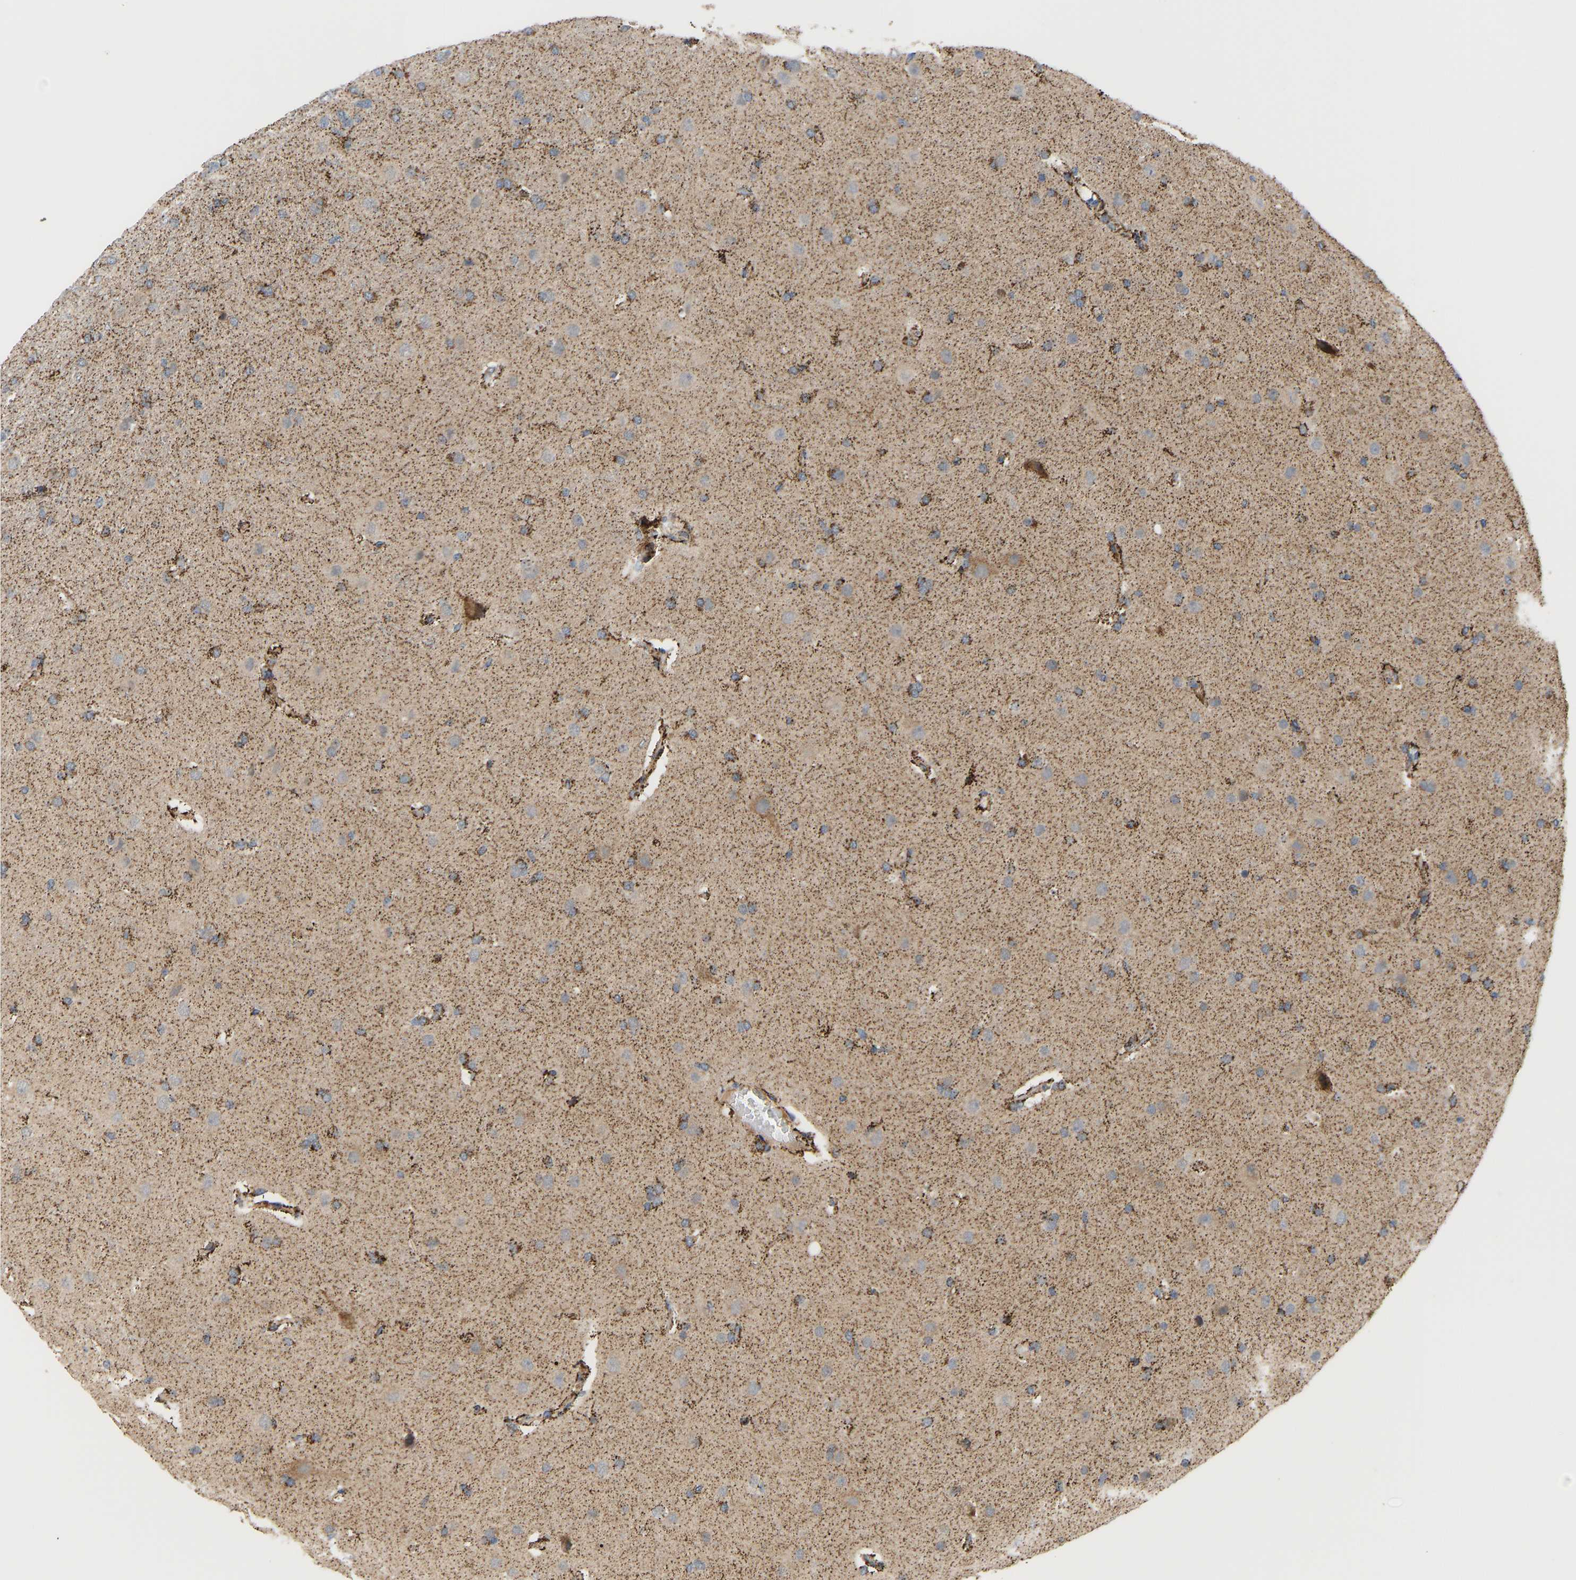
{"staining": {"intensity": "moderate", "quantity": ">75%", "location": "cytoplasmic/membranous"}, "tissue": "glioma", "cell_type": "Tumor cells", "image_type": "cancer", "snomed": [{"axis": "morphology", "description": "Glioma, malignant, High grade"}, {"axis": "topography", "description": "Brain"}], "caption": "Immunohistochemistry photomicrograph of malignant high-grade glioma stained for a protein (brown), which reveals medium levels of moderate cytoplasmic/membranous staining in about >75% of tumor cells.", "gene": "GPSM2", "patient": {"sex": "female", "age": 58}}